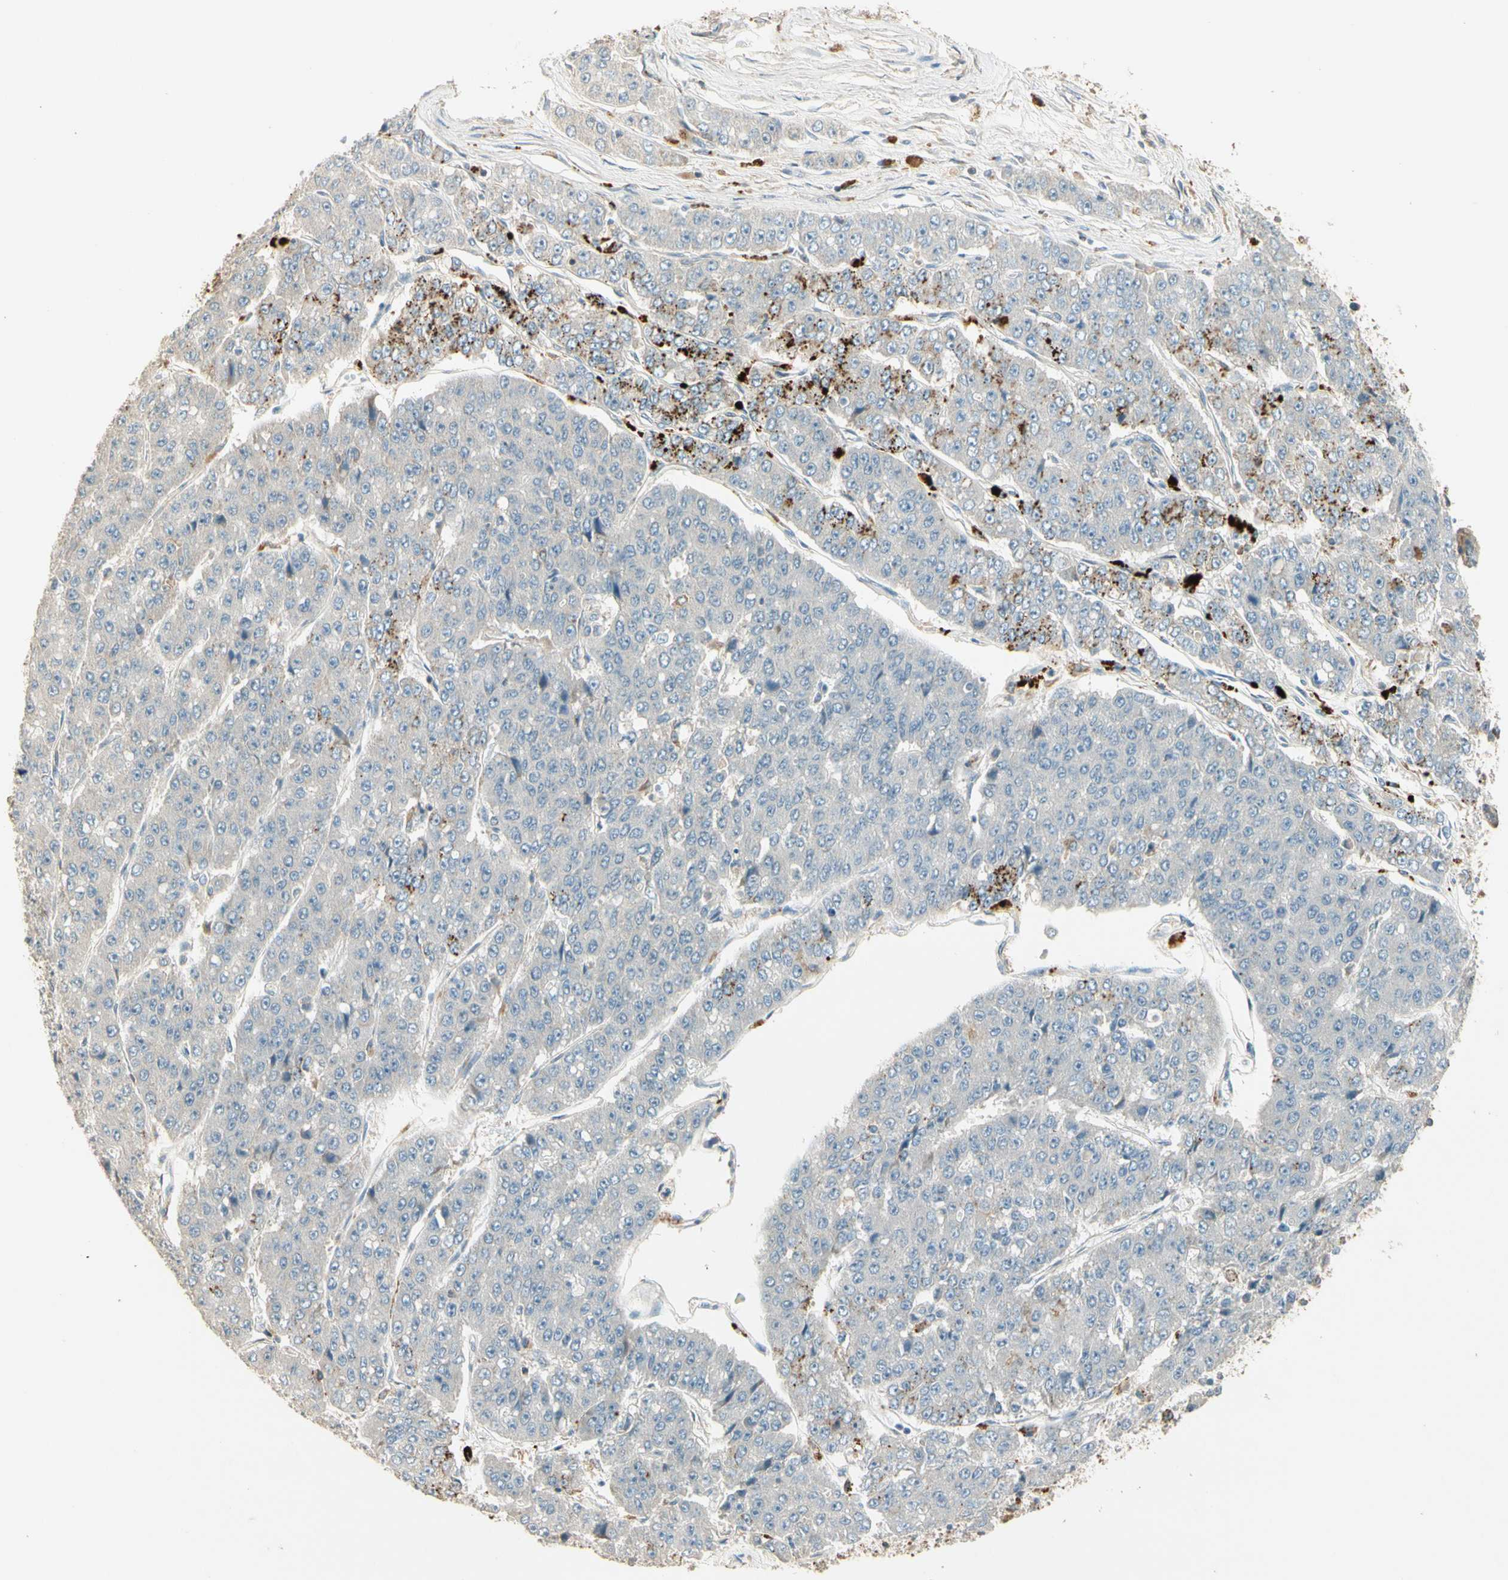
{"staining": {"intensity": "strong", "quantity": "<25%", "location": "cytoplasmic/membranous"}, "tissue": "pancreatic cancer", "cell_type": "Tumor cells", "image_type": "cancer", "snomed": [{"axis": "morphology", "description": "Adenocarcinoma, NOS"}, {"axis": "topography", "description": "Pancreas"}], "caption": "A micrograph of pancreatic cancer (adenocarcinoma) stained for a protein exhibits strong cytoplasmic/membranous brown staining in tumor cells.", "gene": "PLXNA1", "patient": {"sex": "male", "age": 50}}